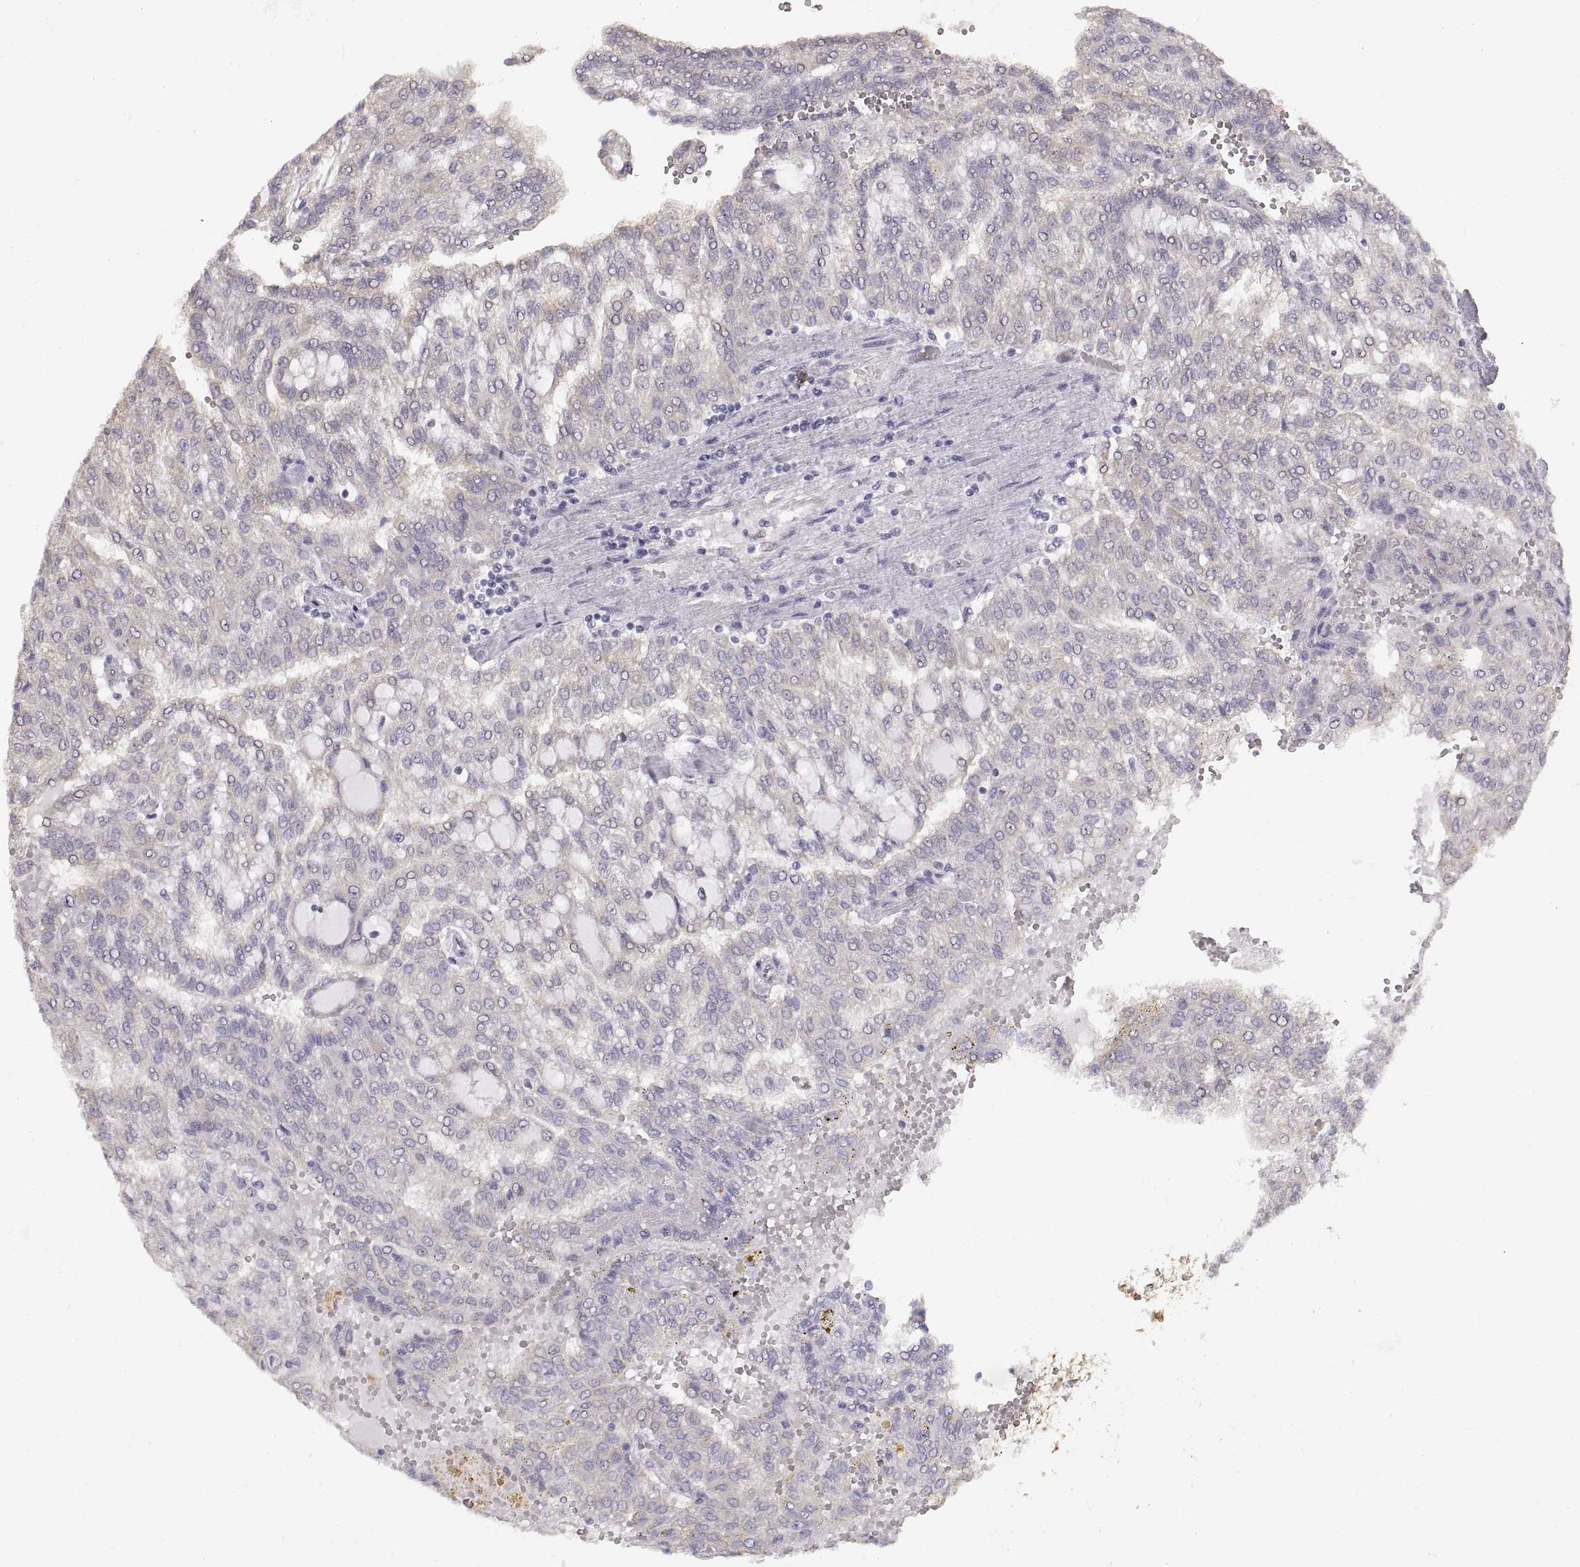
{"staining": {"intensity": "weak", "quantity": "<25%", "location": "cytoplasmic/membranous"}, "tissue": "renal cancer", "cell_type": "Tumor cells", "image_type": "cancer", "snomed": [{"axis": "morphology", "description": "Adenocarcinoma, NOS"}, {"axis": "topography", "description": "Kidney"}], "caption": "Image shows no significant protein expression in tumor cells of renal cancer (adenocarcinoma). (DAB IHC with hematoxylin counter stain).", "gene": "HSP90AB1", "patient": {"sex": "male", "age": 63}}